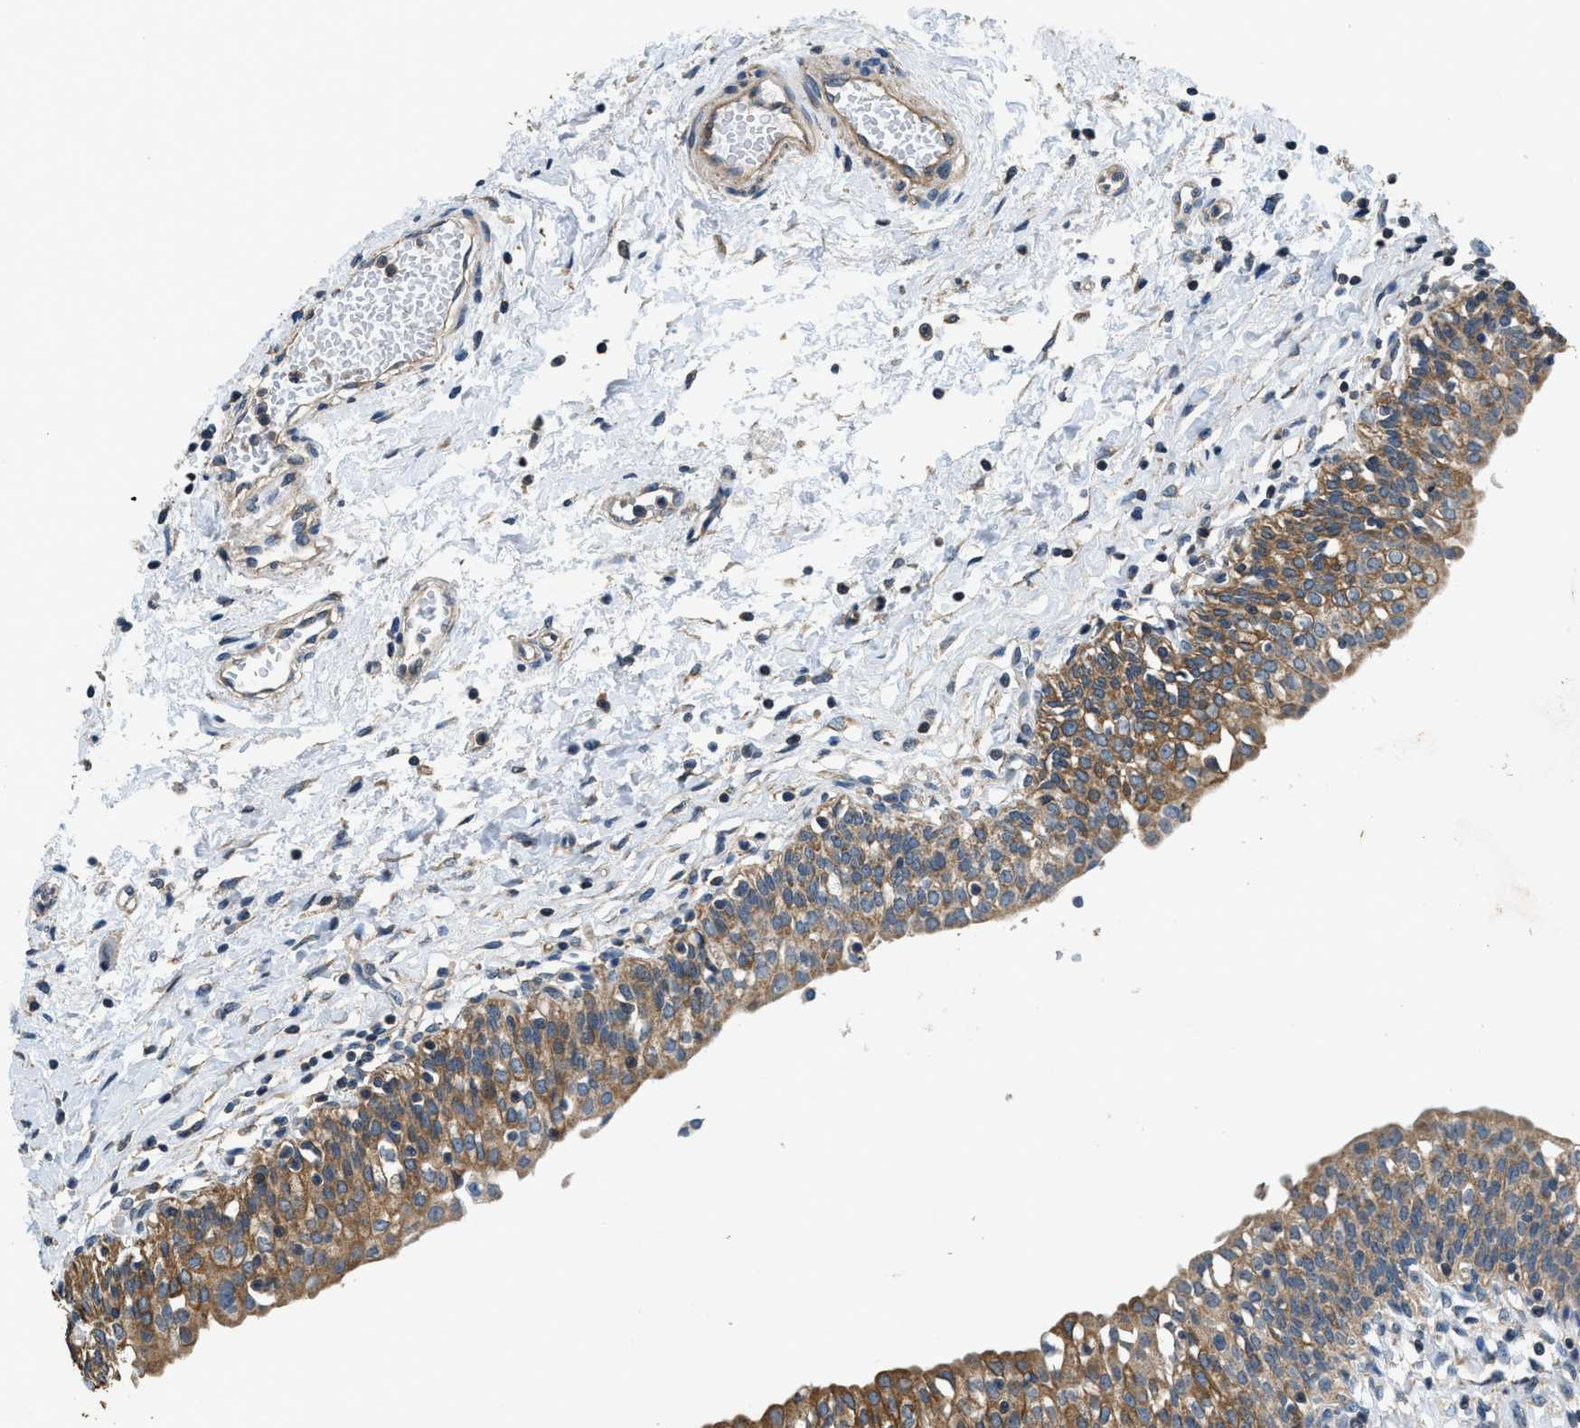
{"staining": {"intensity": "moderate", "quantity": ">75%", "location": "cytoplasmic/membranous"}, "tissue": "urinary bladder", "cell_type": "Urothelial cells", "image_type": "normal", "snomed": [{"axis": "morphology", "description": "Normal tissue, NOS"}, {"axis": "topography", "description": "Urinary bladder"}], "caption": "Moderate cytoplasmic/membranous expression is seen in approximately >75% of urothelial cells in unremarkable urinary bladder.", "gene": "SSH2", "patient": {"sex": "male", "age": 55}}